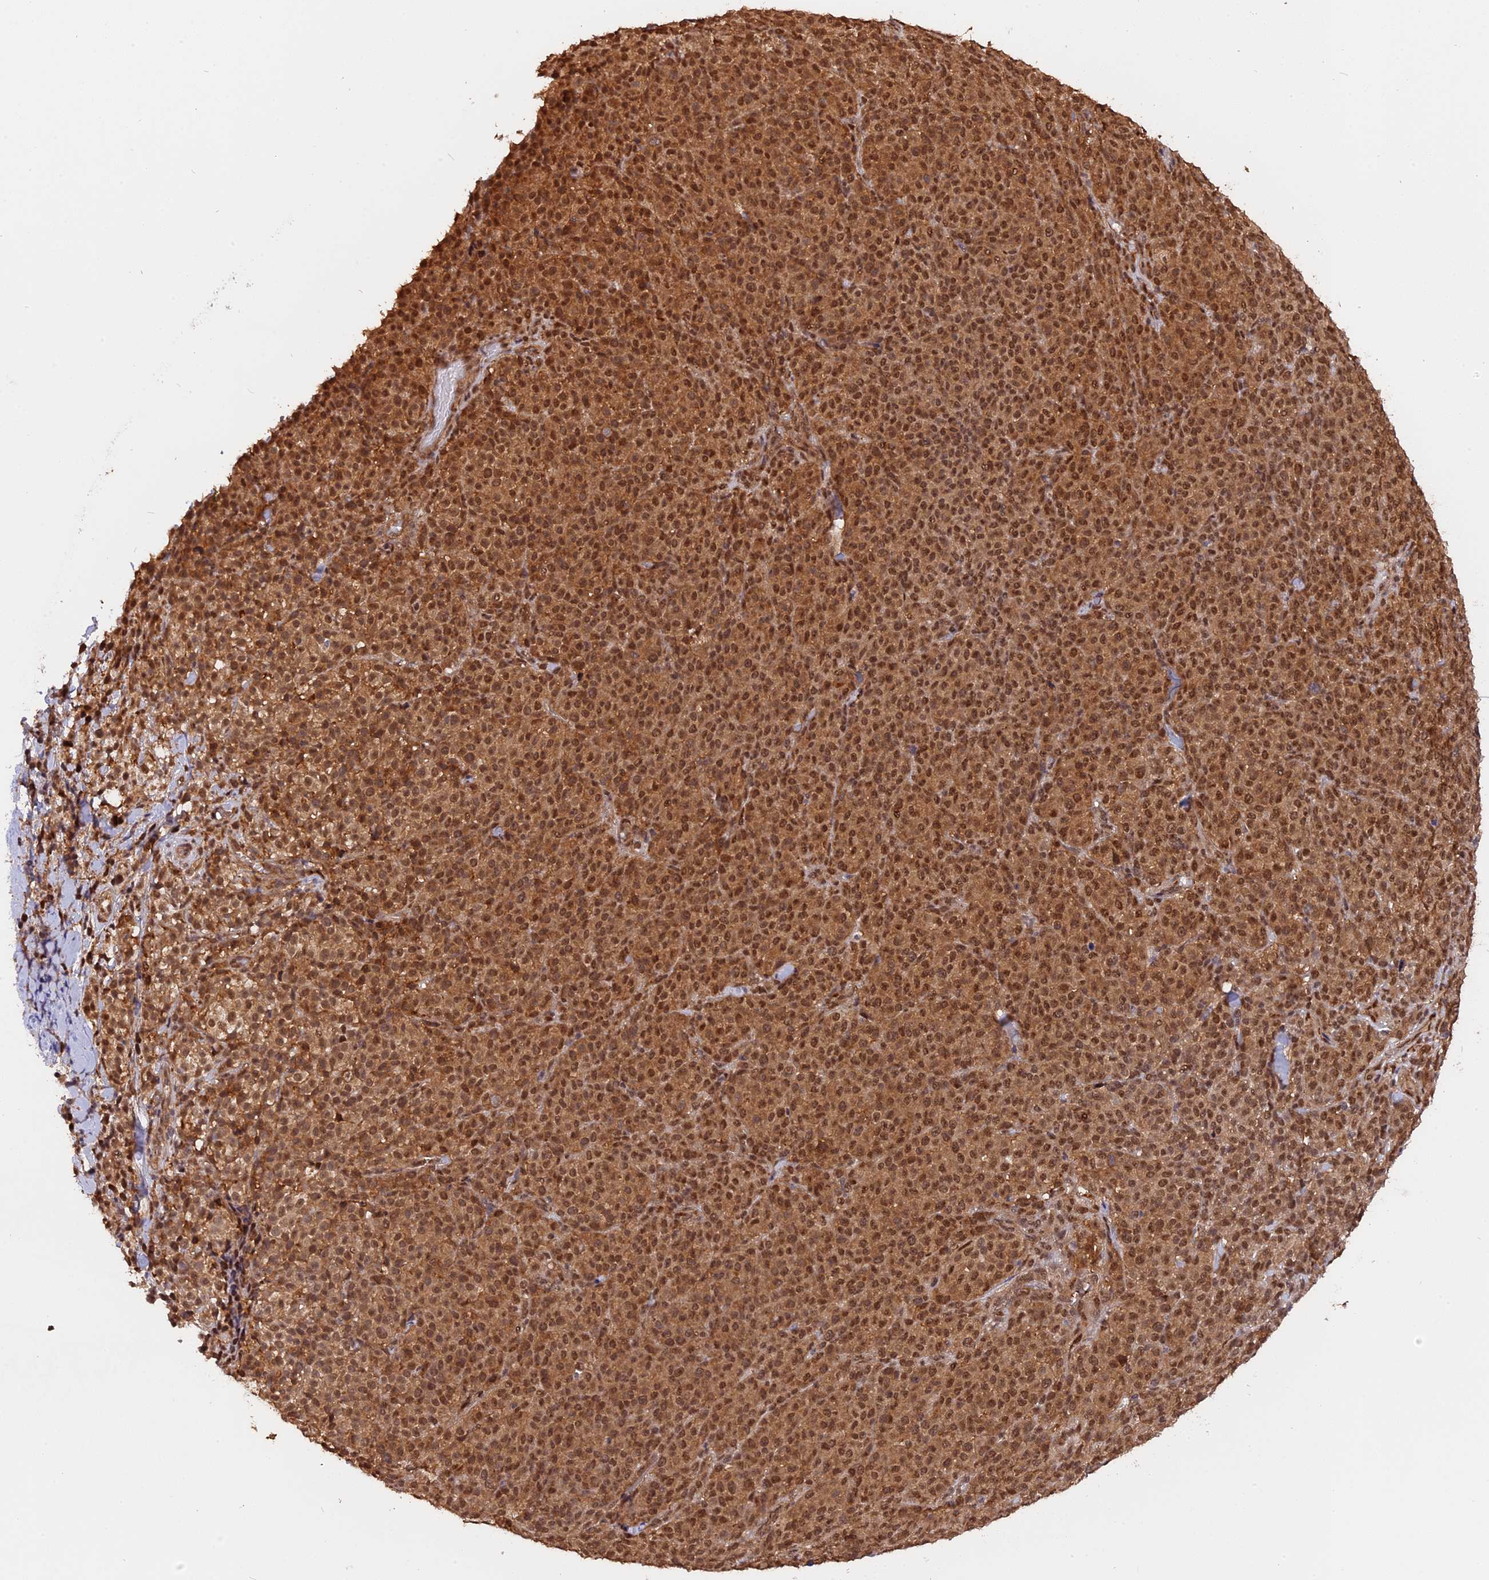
{"staining": {"intensity": "strong", "quantity": ">75%", "location": "cytoplasmic/membranous,nuclear"}, "tissue": "melanoma", "cell_type": "Tumor cells", "image_type": "cancer", "snomed": [{"axis": "morphology", "description": "Normal tissue, NOS"}, {"axis": "morphology", "description": "Malignant melanoma, NOS"}, {"axis": "topography", "description": "Skin"}], "caption": "Immunohistochemical staining of human melanoma displays strong cytoplasmic/membranous and nuclear protein staining in about >75% of tumor cells. The protein of interest is shown in brown color, while the nuclei are stained blue.", "gene": "ADRM1", "patient": {"sex": "female", "age": 34}}